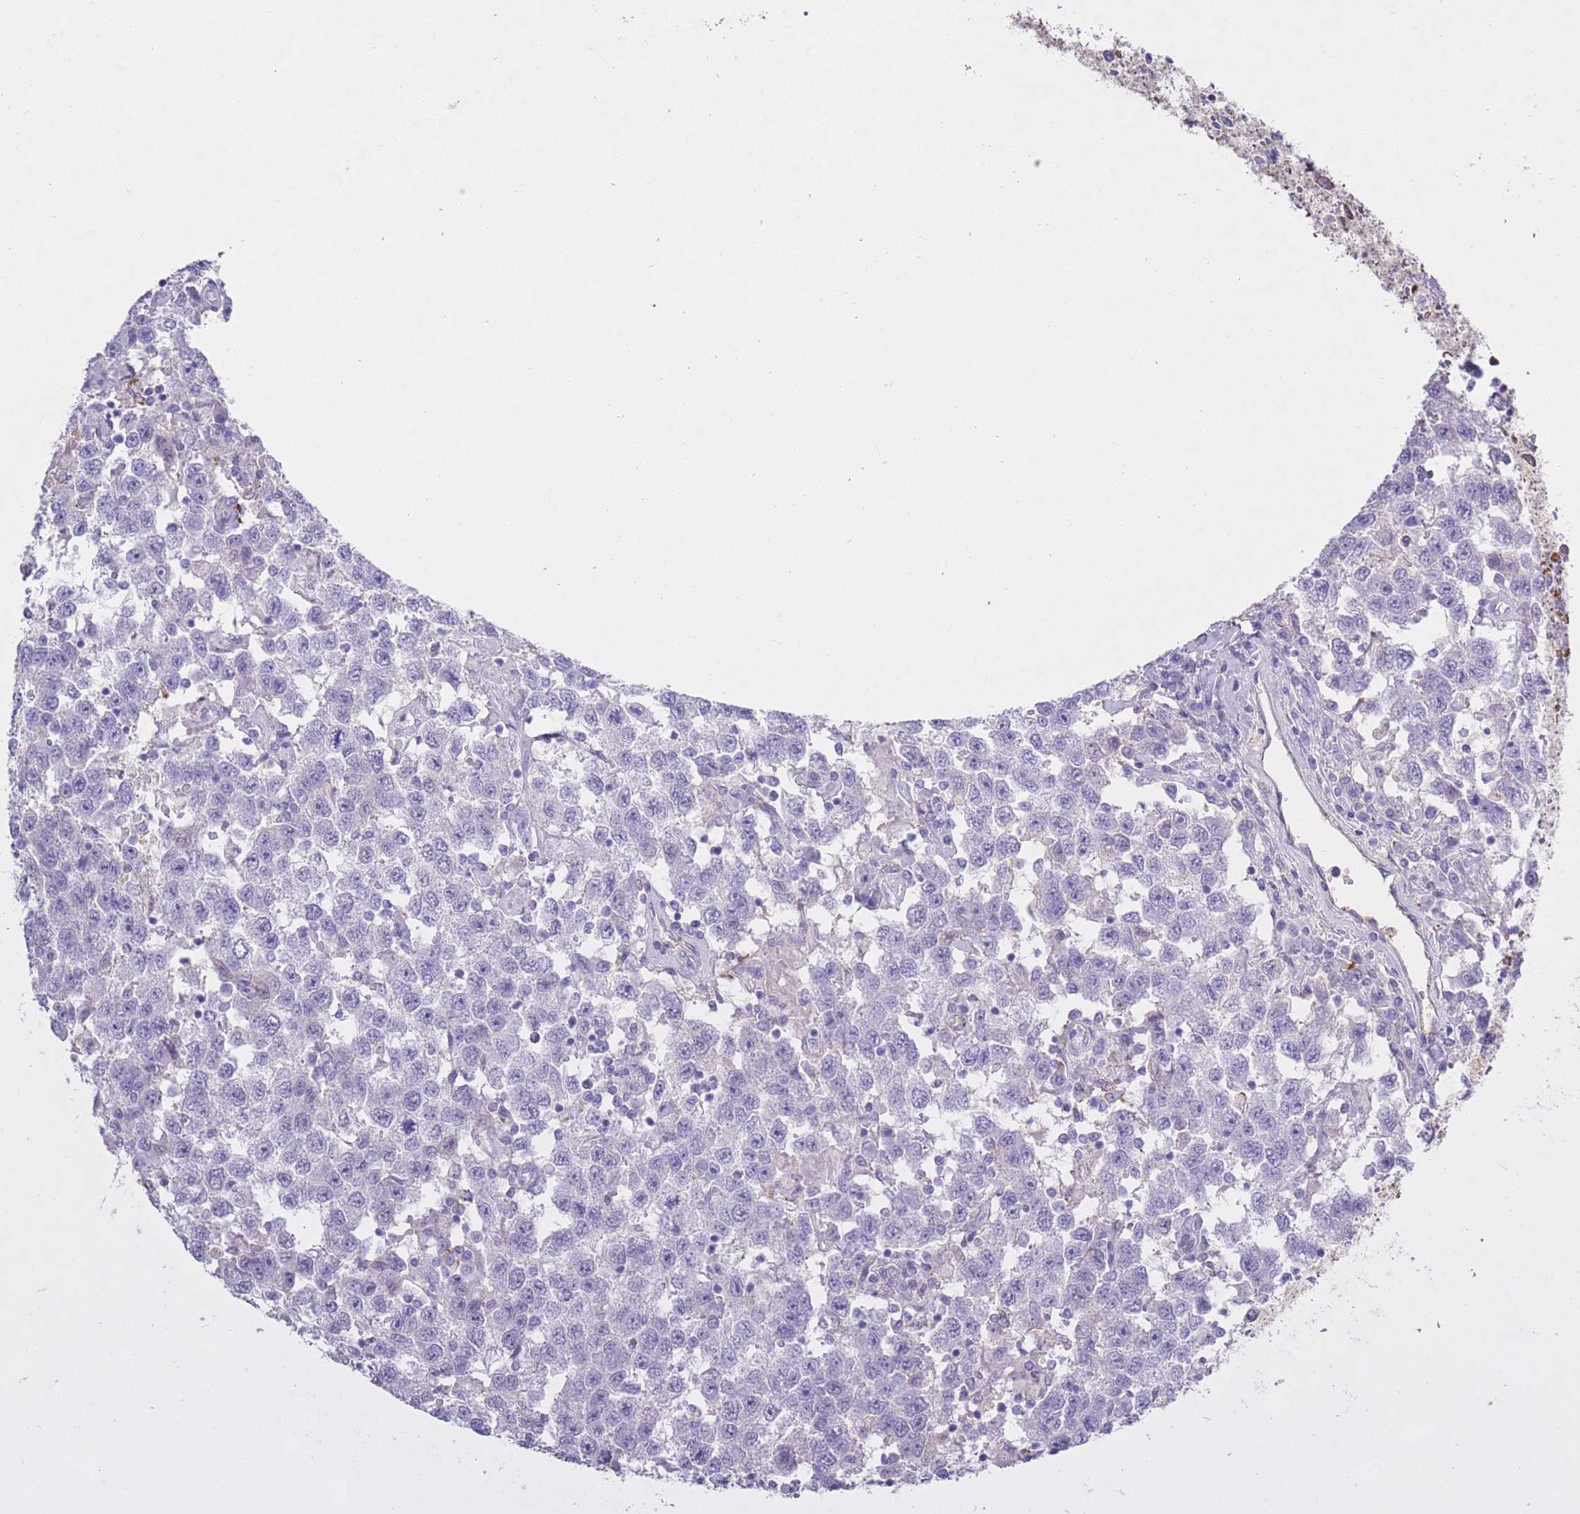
{"staining": {"intensity": "negative", "quantity": "none", "location": "none"}, "tissue": "testis cancer", "cell_type": "Tumor cells", "image_type": "cancer", "snomed": [{"axis": "morphology", "description": "Seminoma, NOS"}, {"axis": "topography", "description": "Testis"}], "caption": "The image shows no significant expression in tumor cells of seminoma (testis). (IHC, brightfield microscopy, high magnification).", "gene": "AP3S2", "patient": {"sex": "male", "age": 41}}